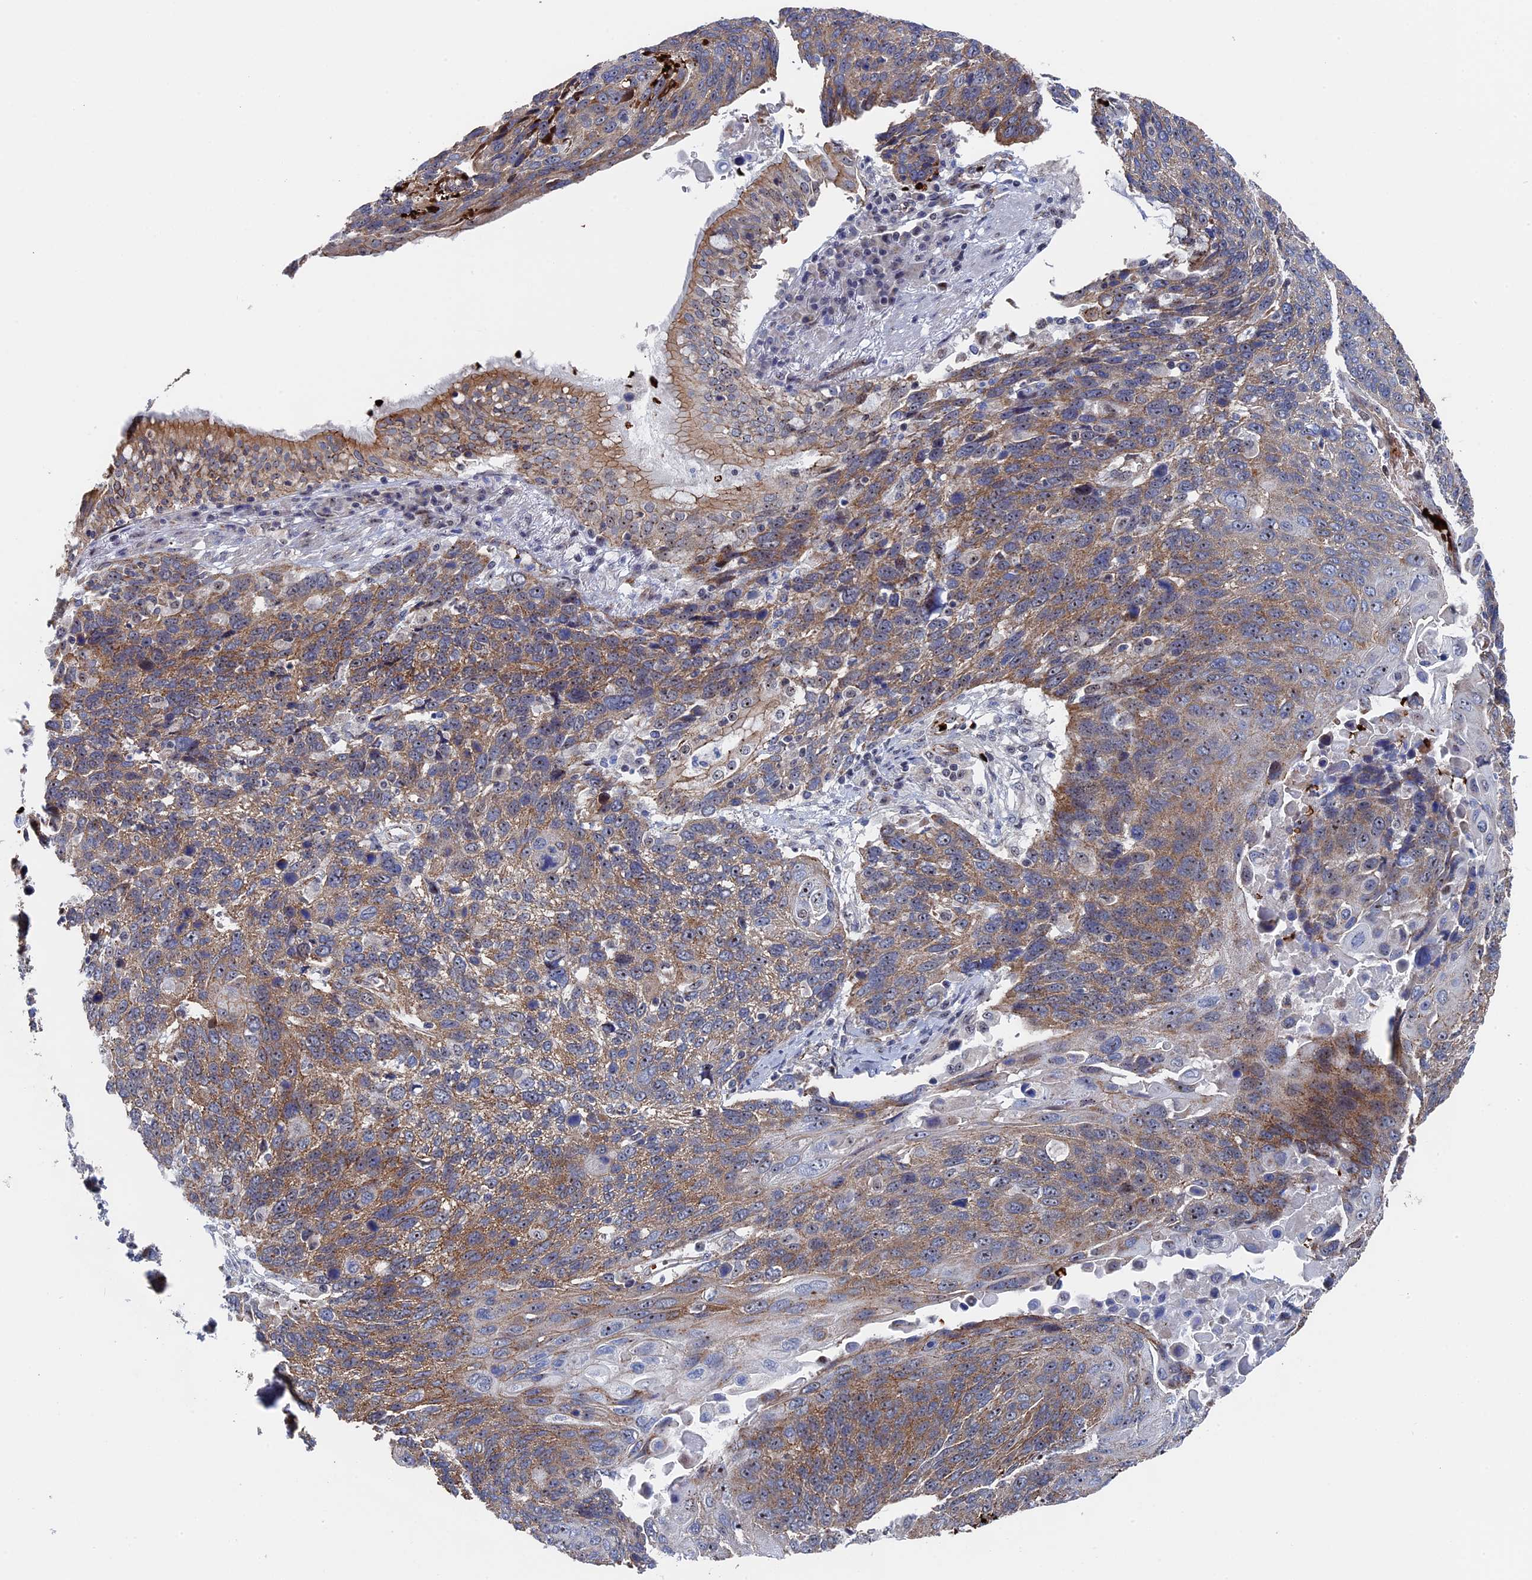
{"staining": {"intensity": "moderate", "quantity": ">75%", "location": "cytoplasmic/membranous"}, "tissue": "lung cancer", "cell_type": "Tumor cells", "image_type": "cancer", "snomed": [{"axis": "morphology", "description": "Squamous cell carcinoma, NOS"}, {"axis": "topography", "description": "Lung"}], "caption": "Human lung squamous cell carcinoma stained for a protein (brown) shows moderate cytoplasmic/membranous positive positivity in approximately >75% of tumor cells.", "gene": "EXOSC9", "patient": {"sex": "male", "age": 66}}